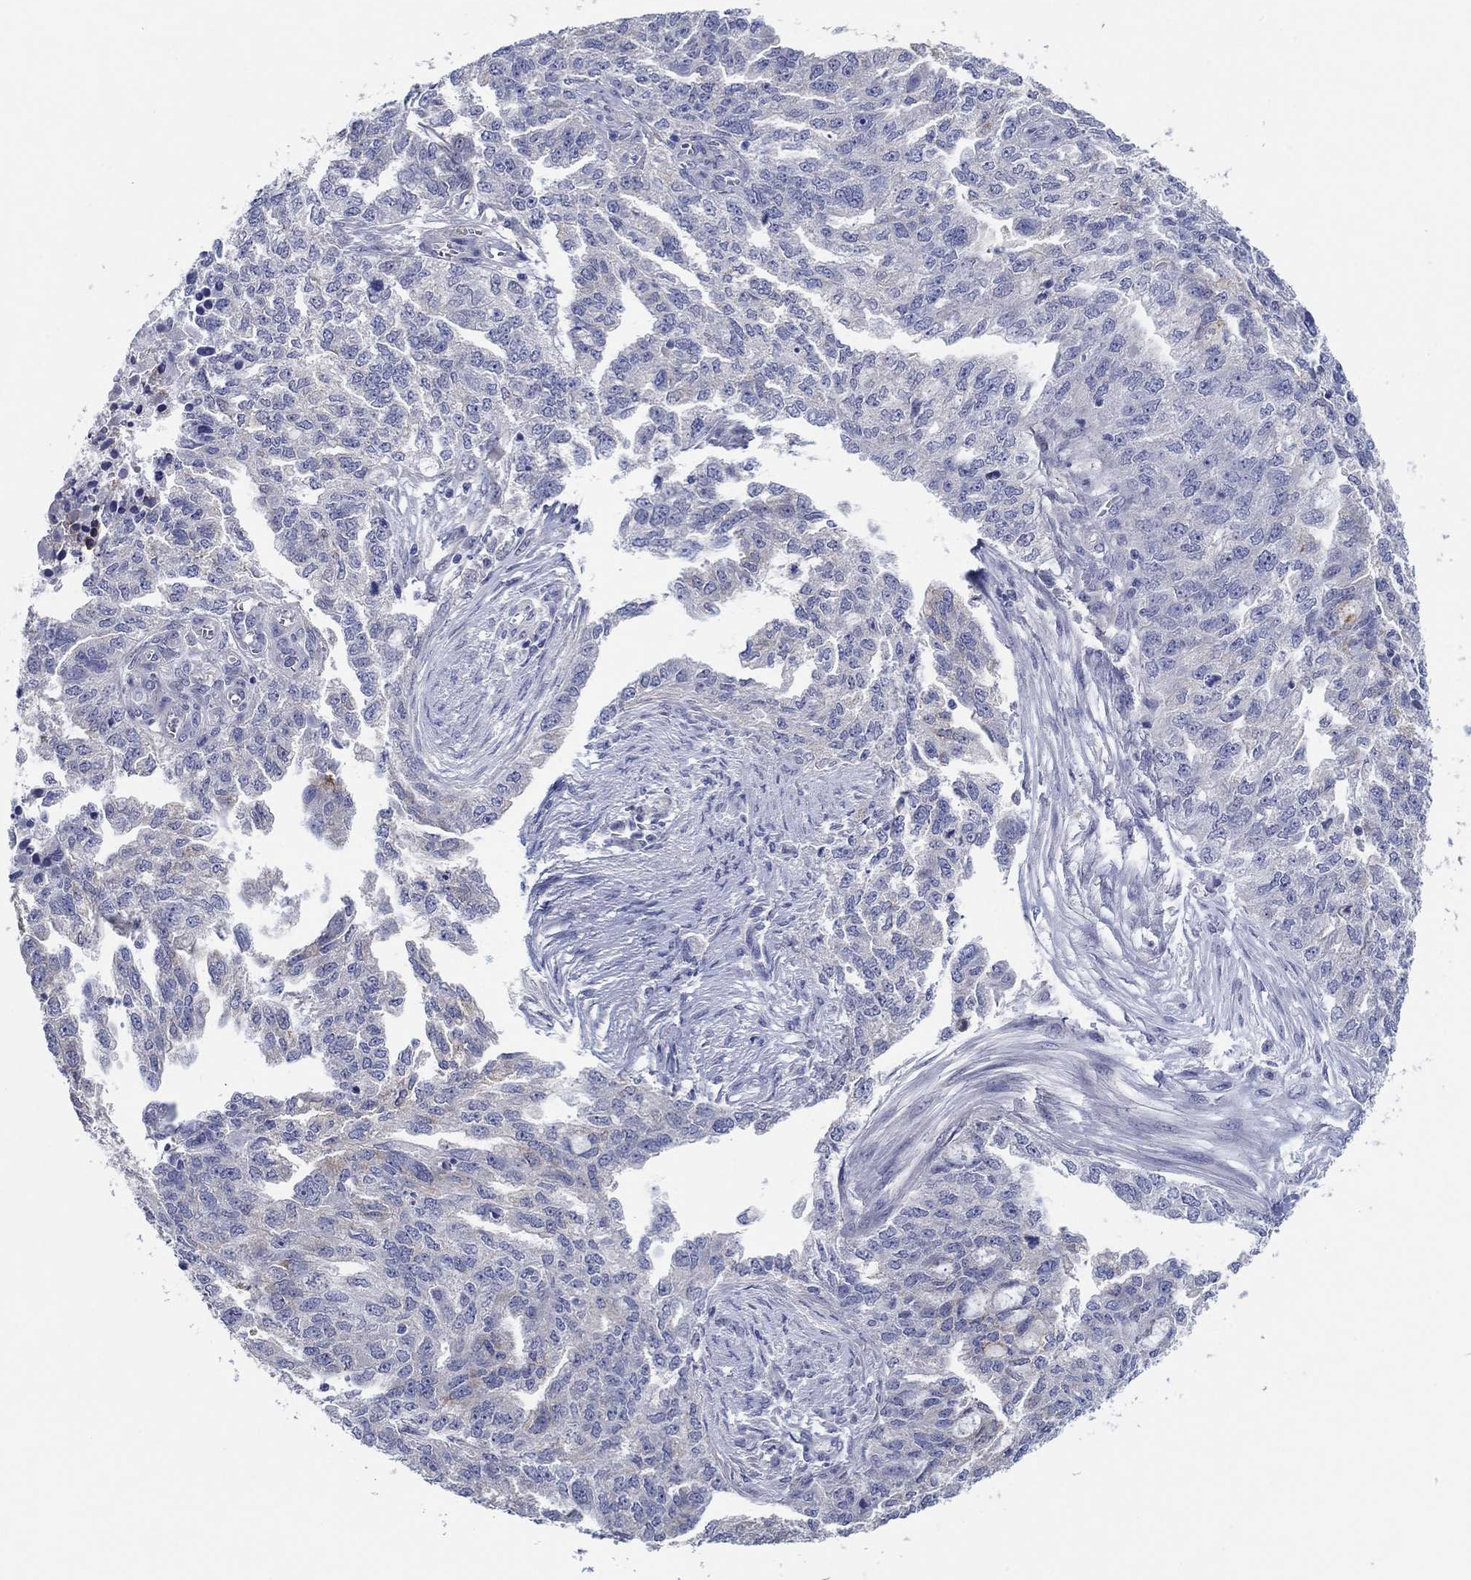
{"staining": {"intensity": "weak", "quantity": "<25%", "location": "cytoplasmic/membranous"}, "tissue": "ovarian cancer", "cell_type": "Tumor cells", "image_type": "cancer", "snomed": [{"axis": "morphology", "description": "Cystadenocarcinoma, serous, NOS"}, {"axis": "topography", "description": "Ovary"}], "caption": "Protein analysis of ovarian cancer (serous cystadenocarcinoma) reveals no significant positivity in tumor cells. (DAB IHC visualized using brightfield microscopy, high magnification).", "gene": "HDC", "patient": {"sex": "female", "age": 51}}